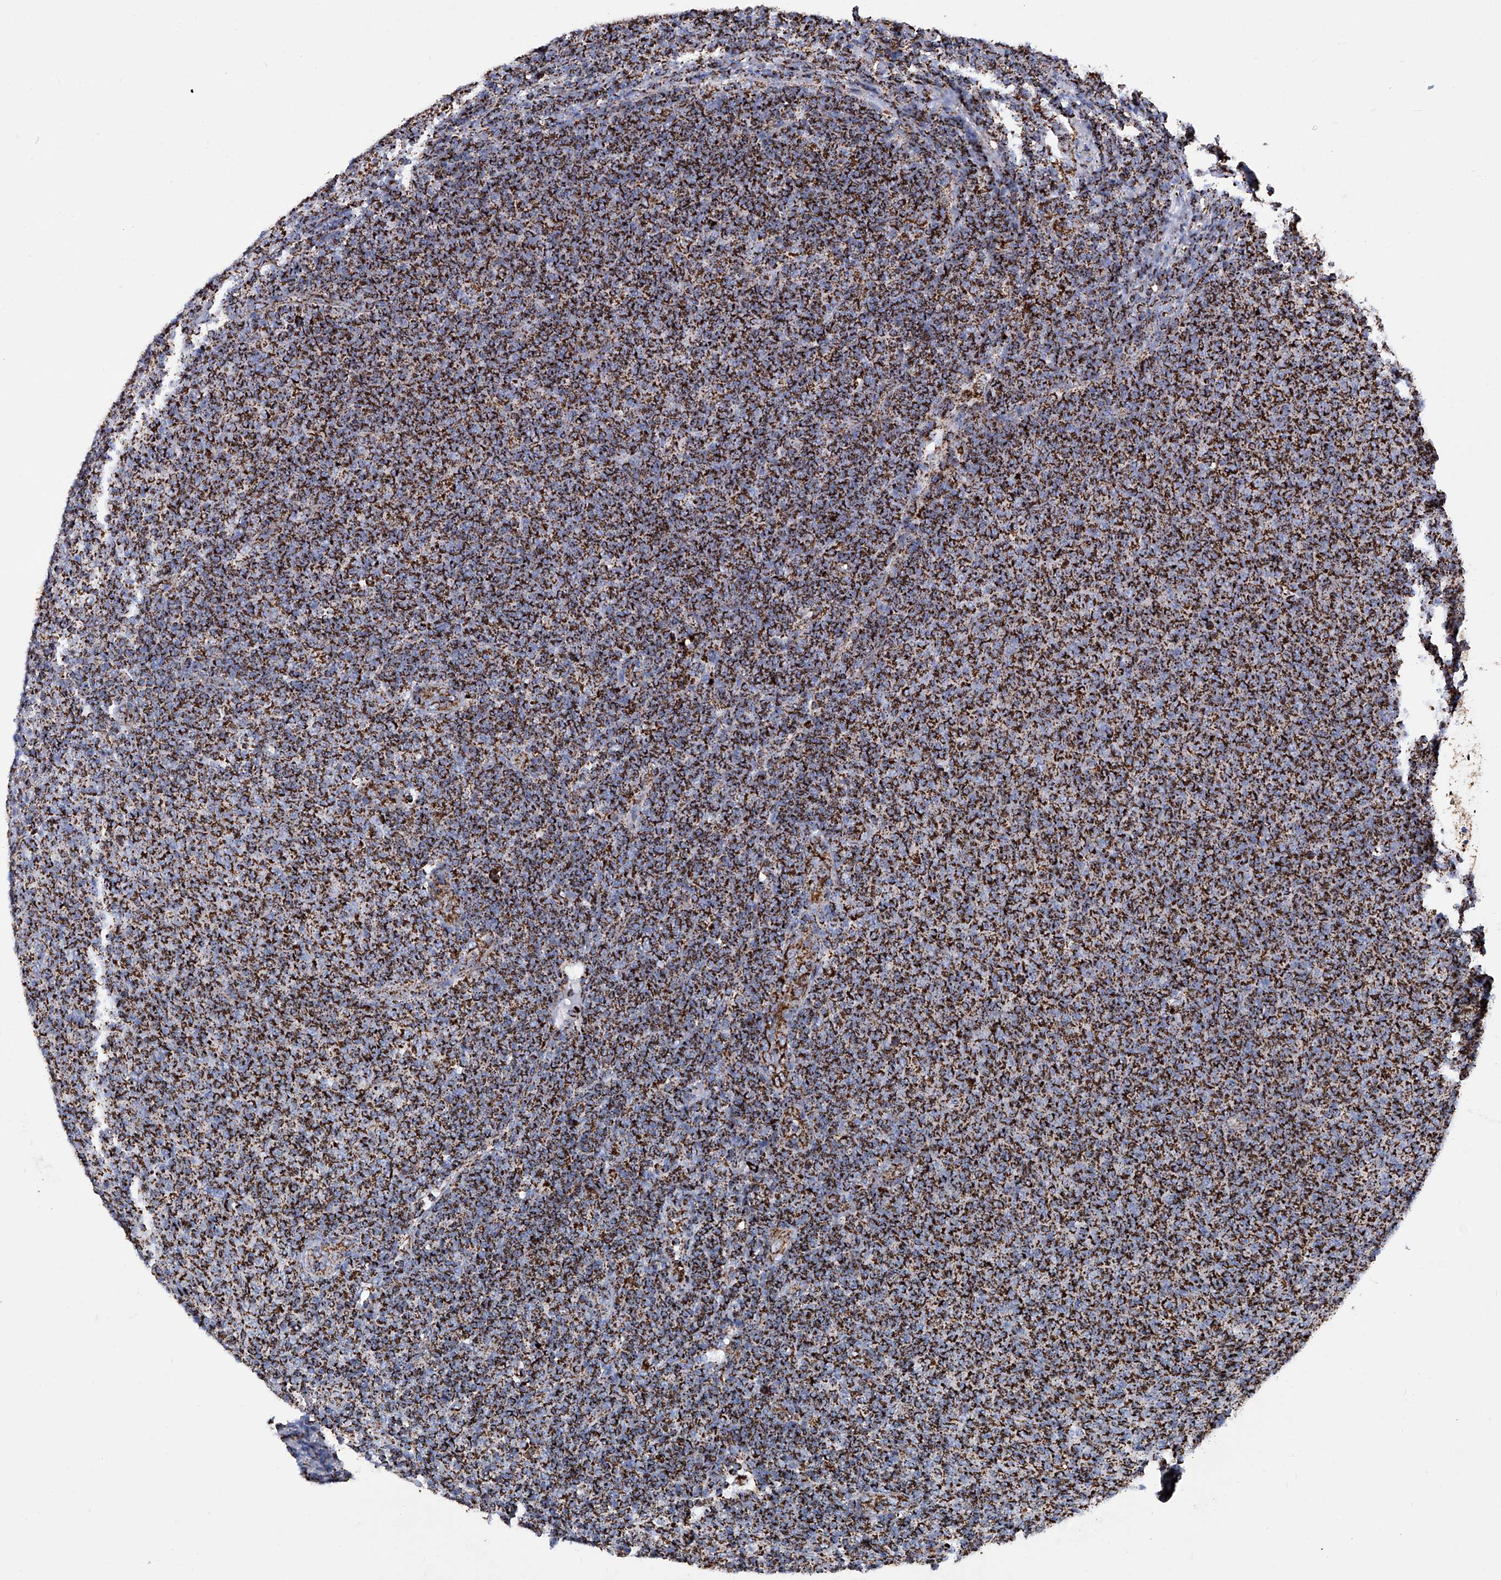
{"staining": {"intensity": "strong", "quantity": ">75%", "location": "cytoplasmic/membranous"}, "tissue": "lymphoma", "cell_type": "Tumor cells", "image_type": "cancer", "snomed": [{"axis": "morphology", "description": "Malignant lymphoma, non-Hodgkin's type, Low grade"}, {"axis": "topography", "description": "Lymph node"}], "caption": "Protein expression by immunohistochemistry shows strong cytoplasmic/membranous positivity in approximately >75% of tumor cells in lymphoma. (brown staining indicates protein expression, while blue staining denotes nuclei).", "gene": "ATP5PF", "patient": {"sex": "male", "age": 66}}